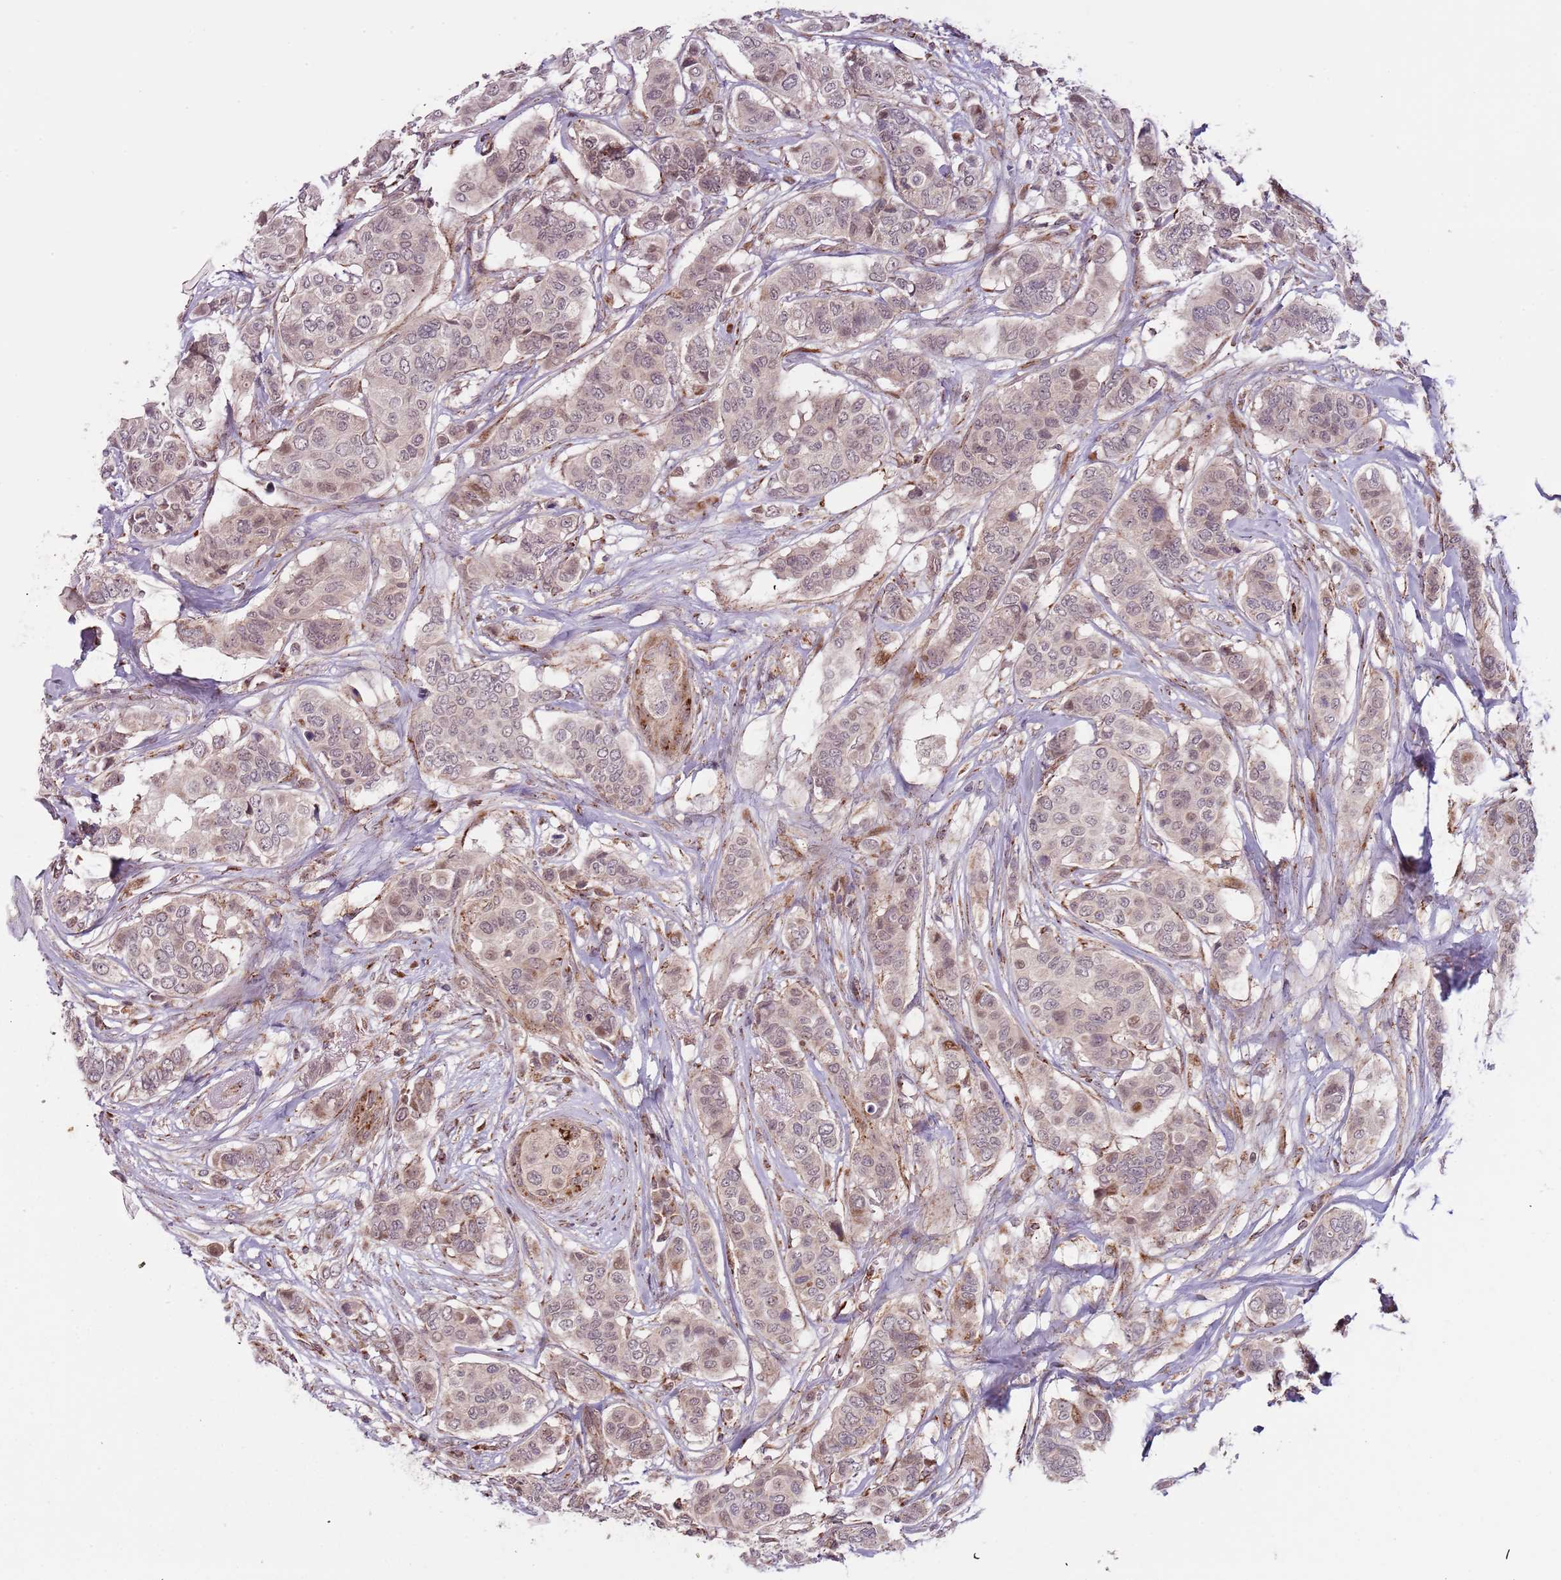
{"staining": {"intensity": "weak", "quantity": "<25%", "location": "cytoplasmic/membranous"}, "tissue": "breast cancer", "cell_type": "Tumor cells", "image_type": "cancer", "snomed": [{"axis": "morphology", "description": "Lobular carcinoma"}, {"axis": "topography", "description": "Breast"}], "caption": "Immunohistochemistry image of human breast cancer (lobular carcinoma) stained for a protein (brown), which reveals no staining in tumor cells.", "gene": "ULK3", "patient": {"sex": "female", "age": 51}}